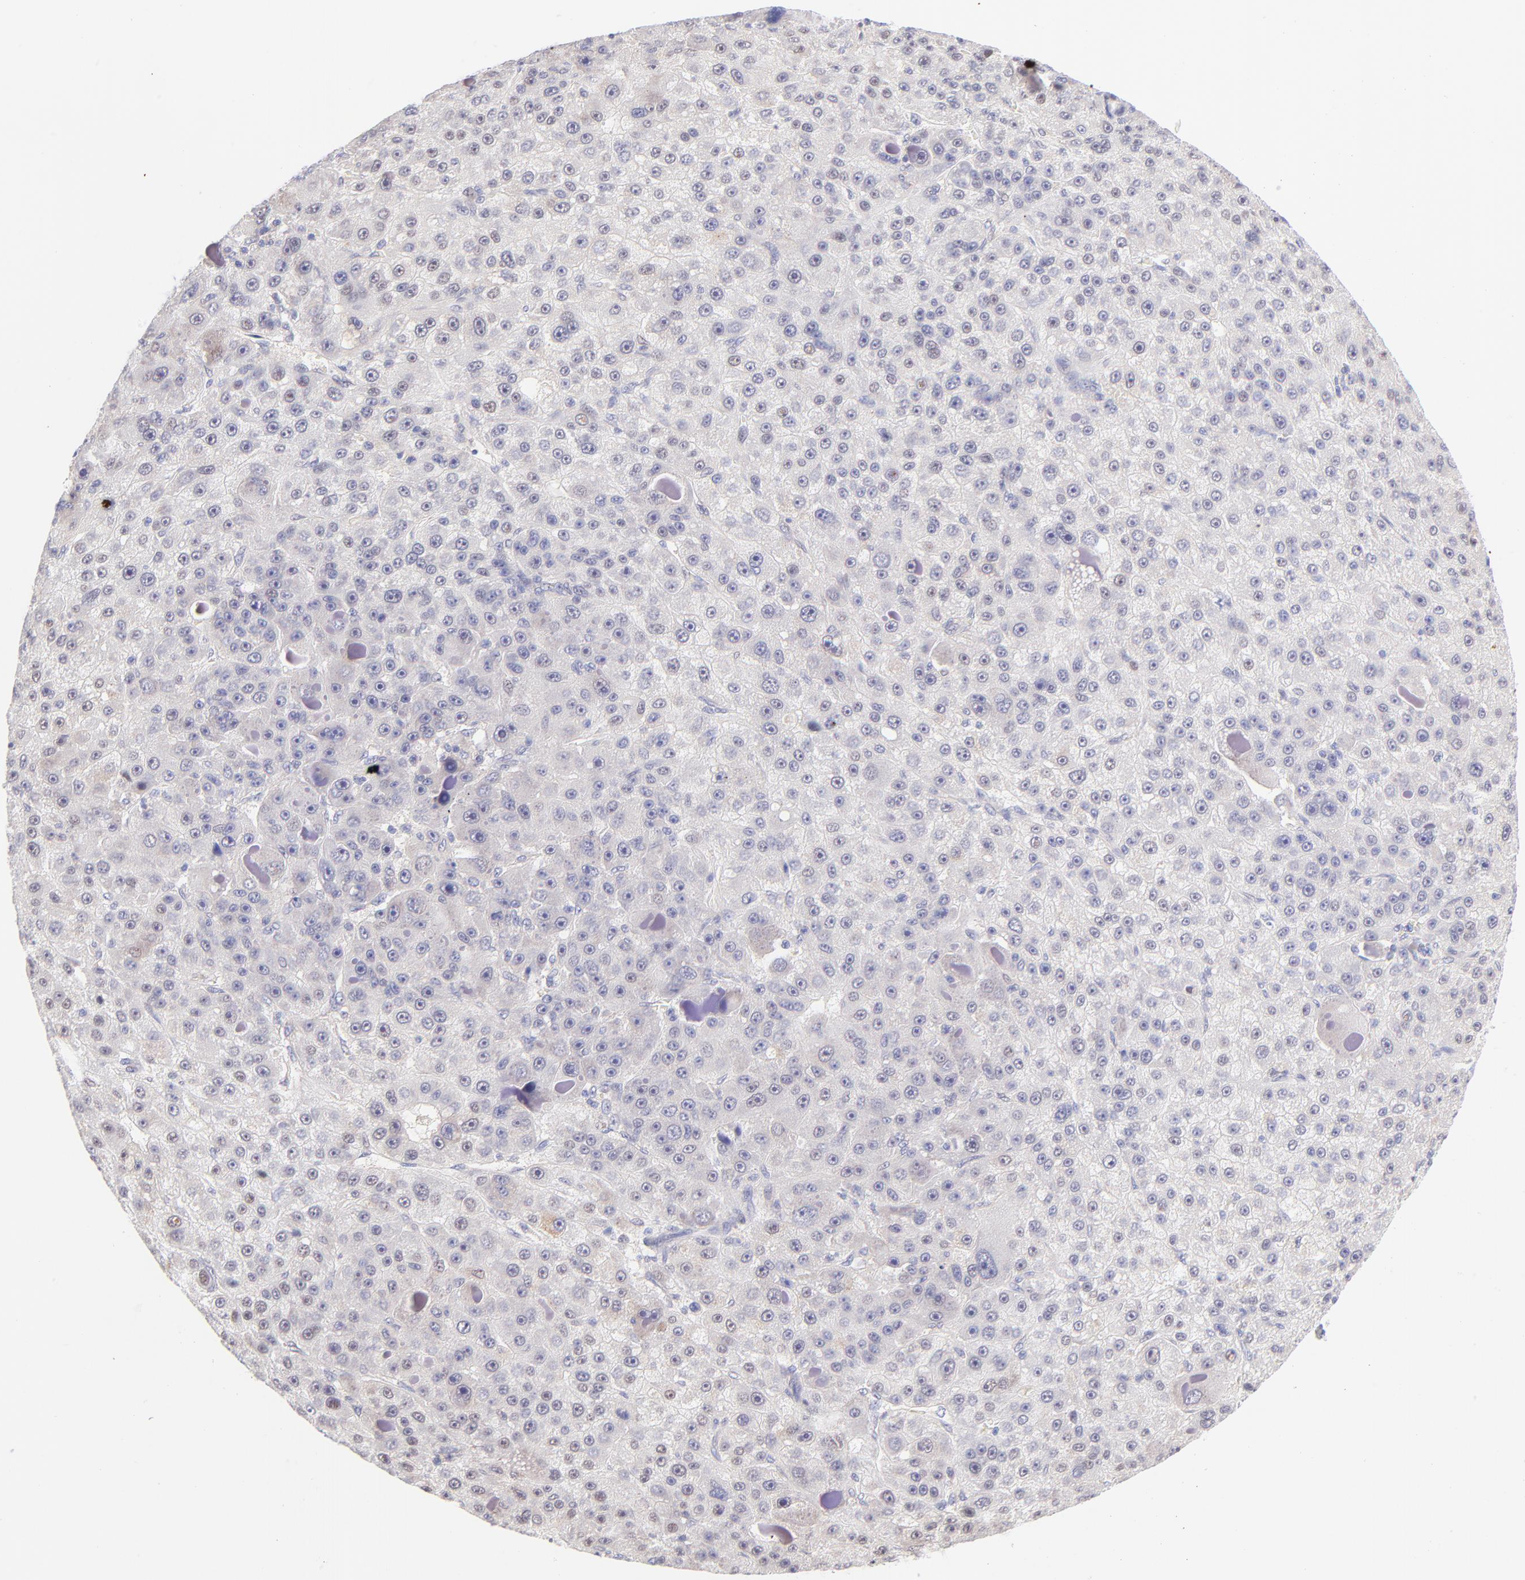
{"staining": {"intensity": "negative", "quantity": "none", "location": "none"}, "tissue": "liver cancer", "cell_type": "Tumor cells", "image_type": "cancer", "snomed": [{"axis": "morphology", "description": "Carcinoma, Hepatocellular, NOS"}, {"axis": "topography", "description": "Liver"}], "caption": "This is a image of immunohistochemistry (IHC) staining of liver cancer, which shows no staining in tumor cells.", "gene": "PBDC1", "patient": {"sex": "male", "age": 76}}